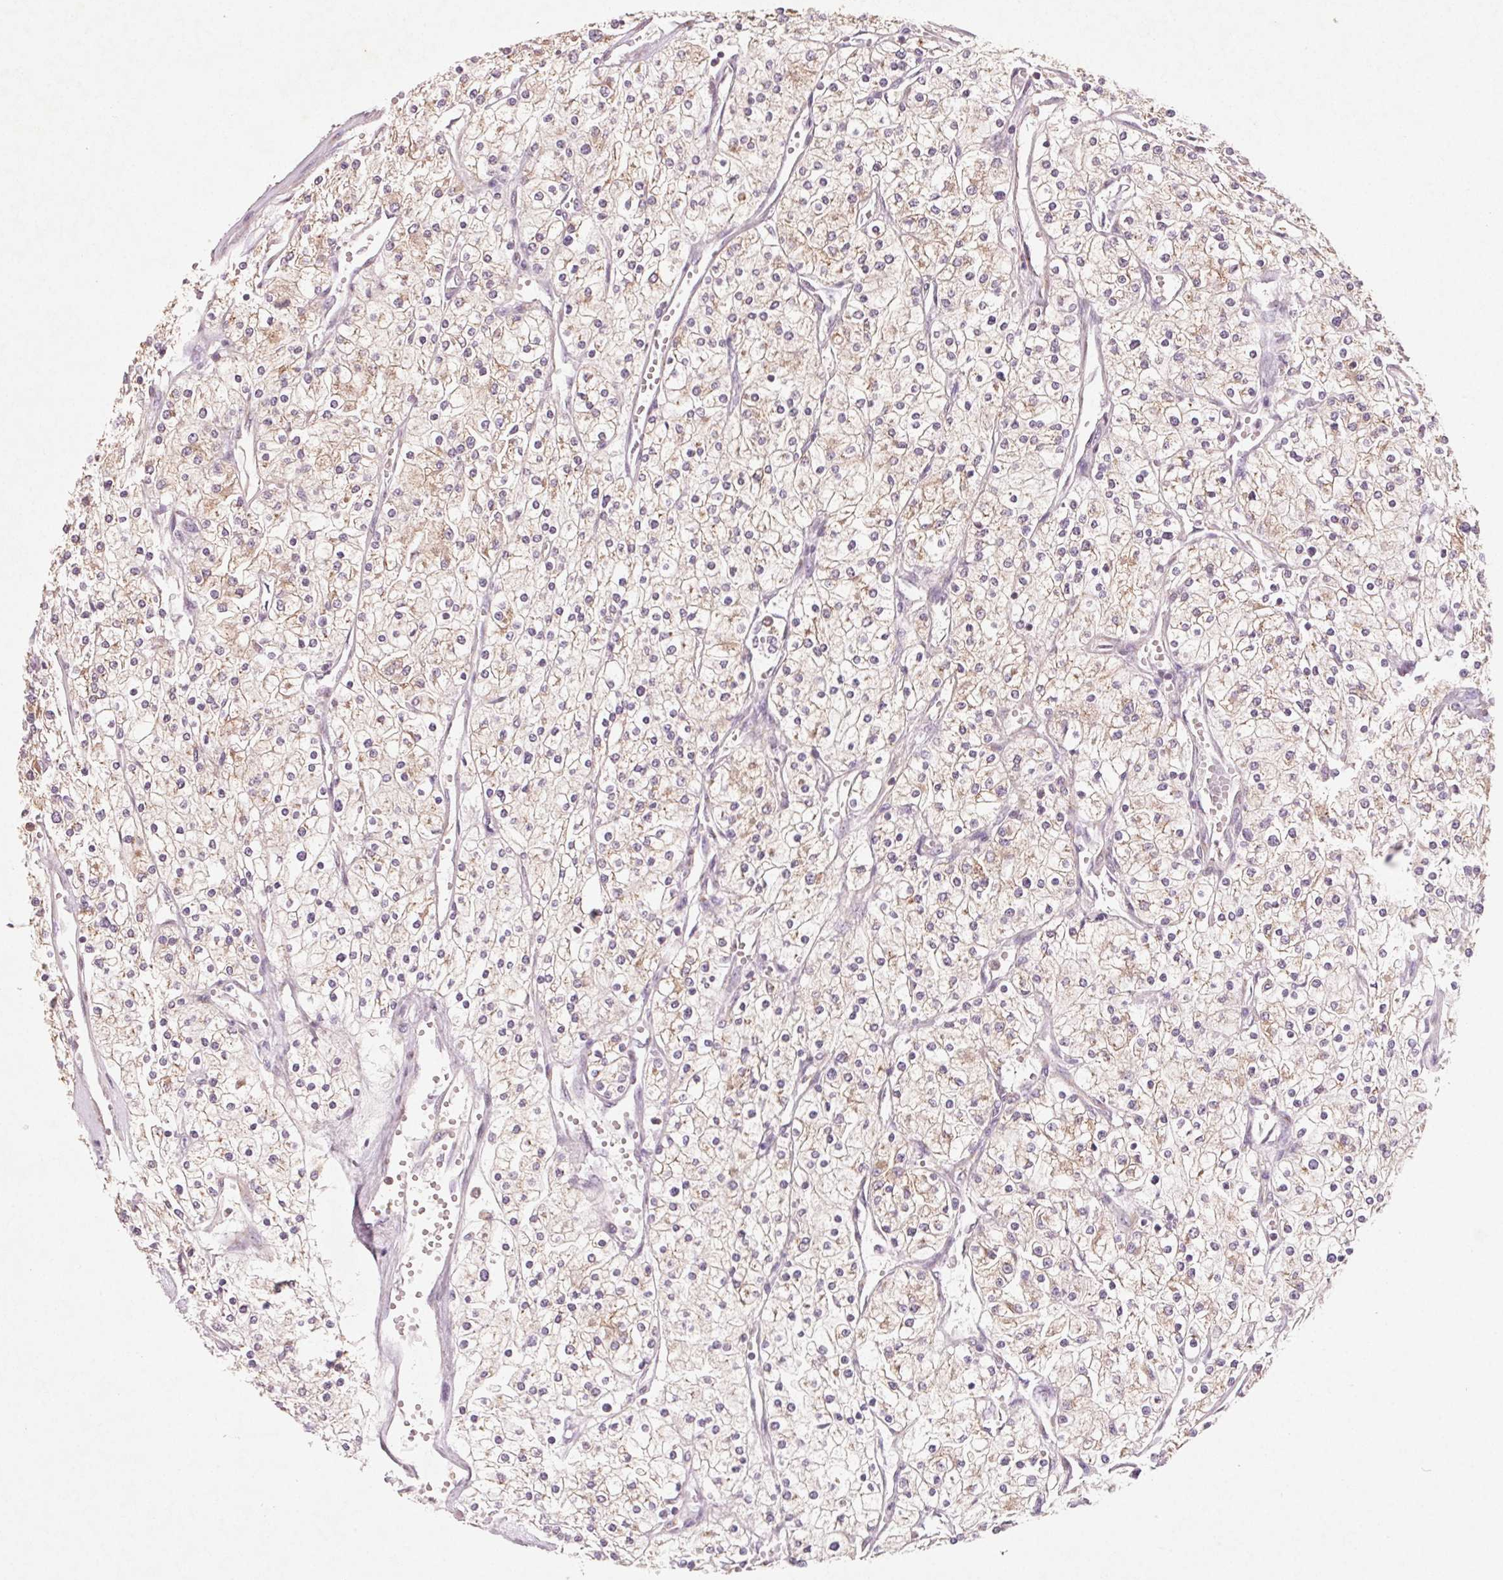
{"staining": {"intensity": "negative", "quantity": "none", "location": "none"}, "tissue": "renal cancer", "cell_type": "Tumor cells", "image_type": "cancer", "snomed": [{"axis": "morphology", "description": "Adenocarcinoma, NOS"}, {"axis": "topography", "description": "Kidney"}], "caption": "A histopathology image of human renal cancer is negative for staining in tumor cells.", "gene": "AP1S1", "patient": {"sex": "male", "age": 80}}